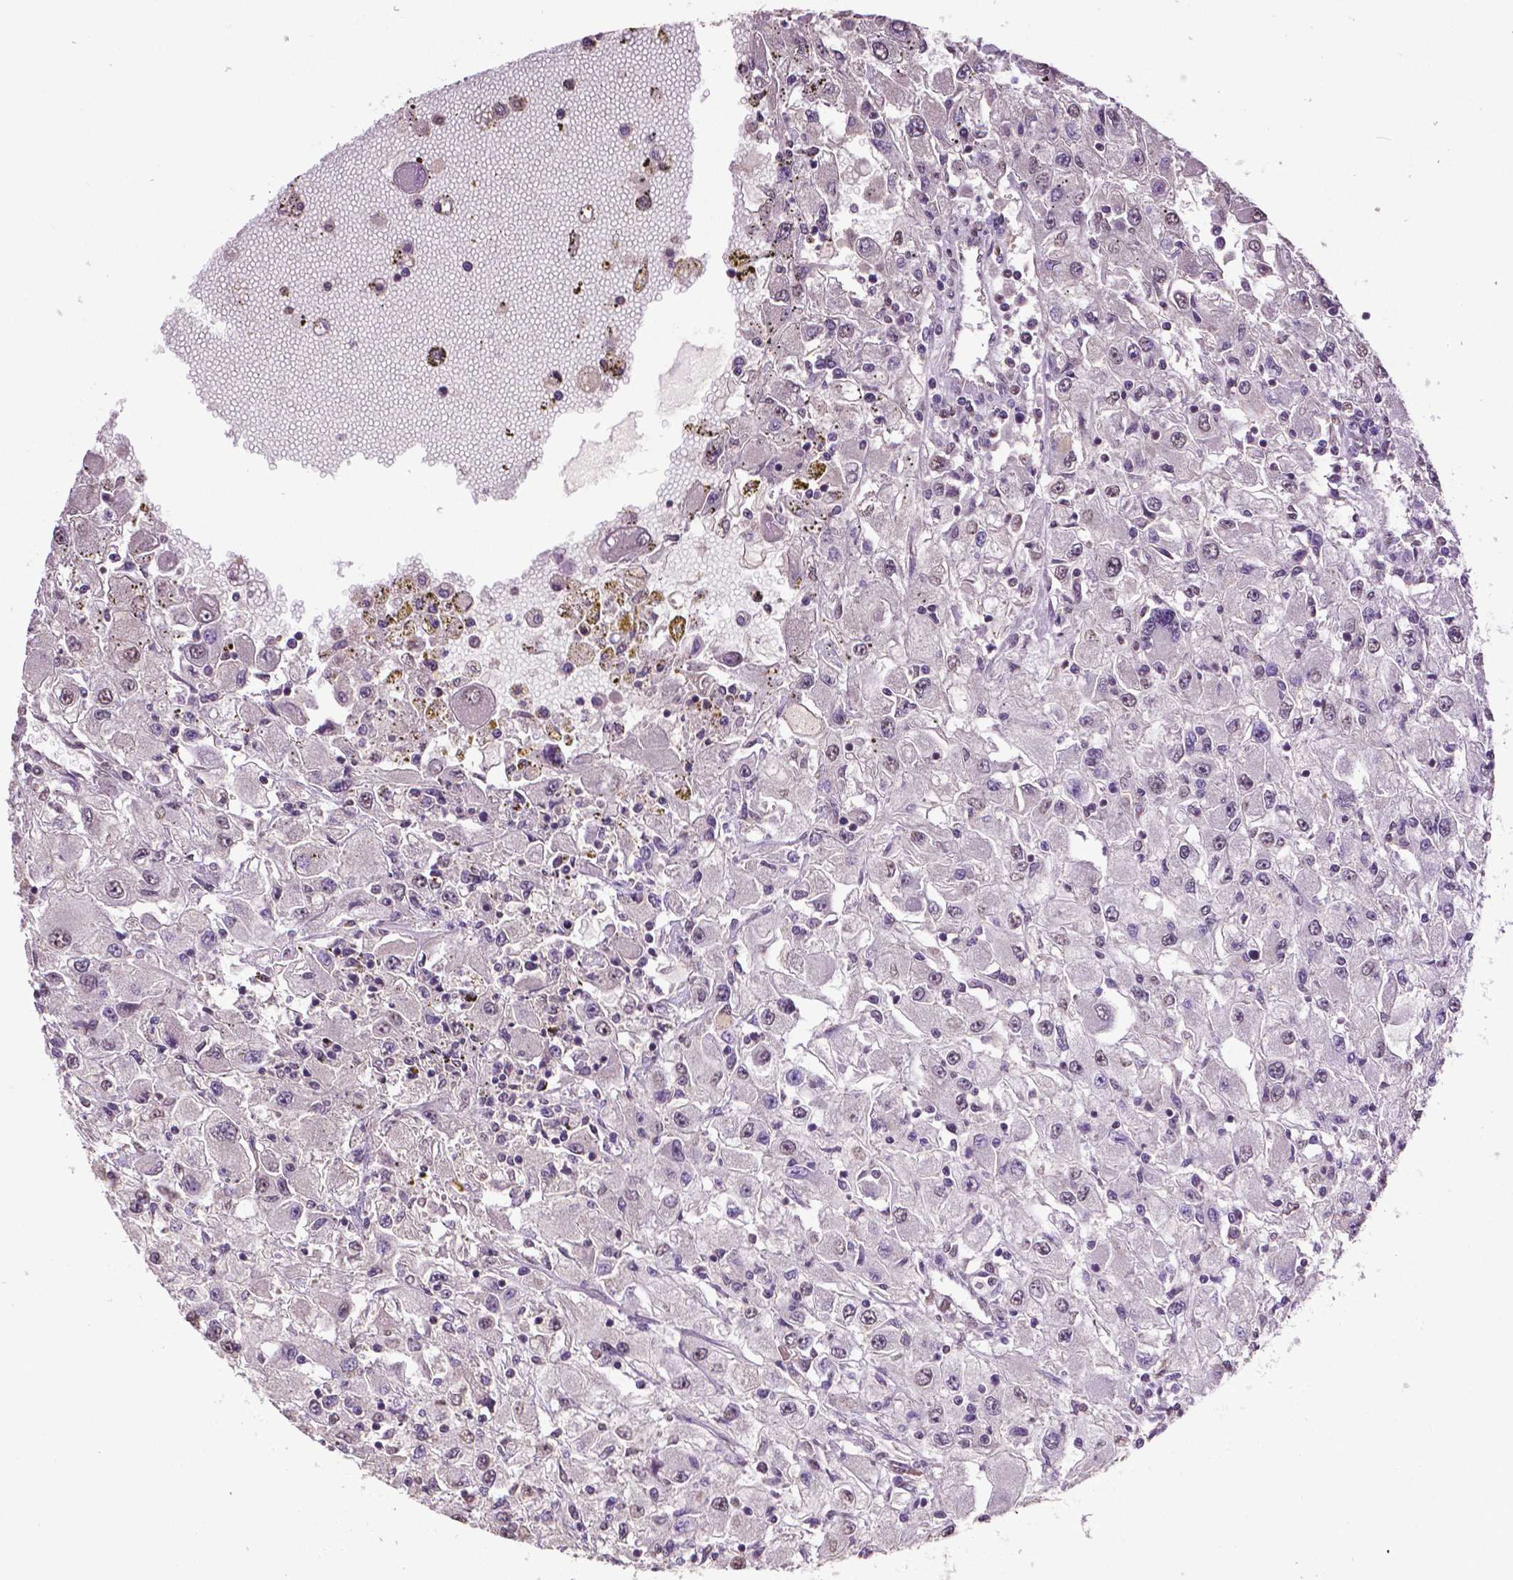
{"staining": {"intensity": "negative", "quantity": "none", "location": "none"}, "tissue": "renal cancer", "cell_type": "Tumor cells", "image_type": "cancer", "snomed": [{"axis": "morphology", "description": "Adenocarcinoma, NOS"}, {"axis": "topography", "description": "Kidney"}], "caption": "Immunohistochemistry of human renal cancer displays no staining in tumor cells. The staining was performed using DAB to visualize the protein expression in brown, while the nuclei were stained in blue with hematoxylin (Magnification: 20x).", "gene": "RUNX3", "patient": {"sex": "female", "age": 67}}